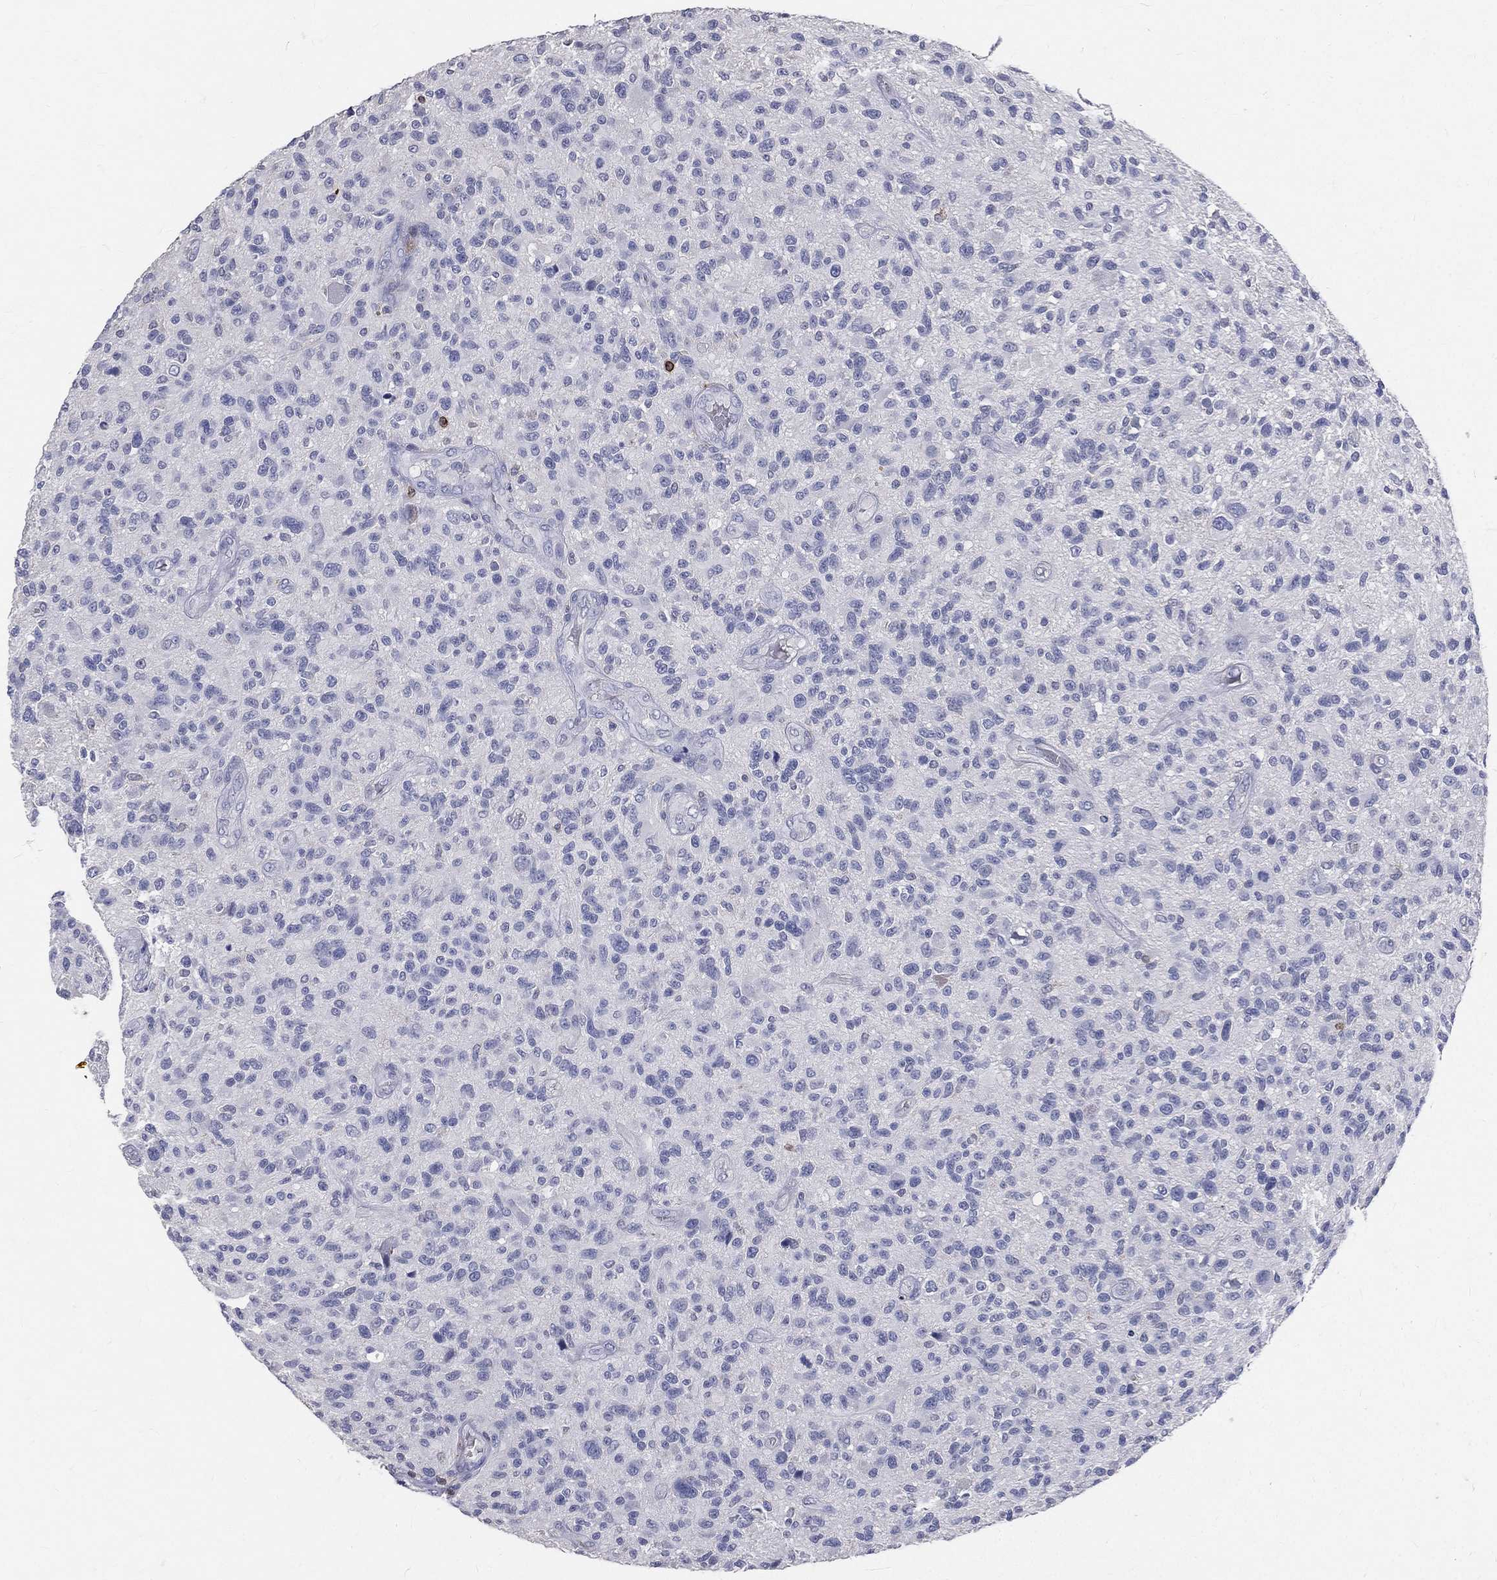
{"staining": {"intensity": "negative", "quantity": "none", "location": "none"}, "tissue": "glioma", "cell_type": "Tumor cells", "image_type": "cancer", "snomed": [{"axis": "morphology", "description": "Glioma, malignant, High grade"}, {"axis": "topography", "description": "Brain"}], "caption": "Tumor cells show no significant staining in glioma.", "gene": "CTSW", "patient": {"sex": "male", "age": 47}}